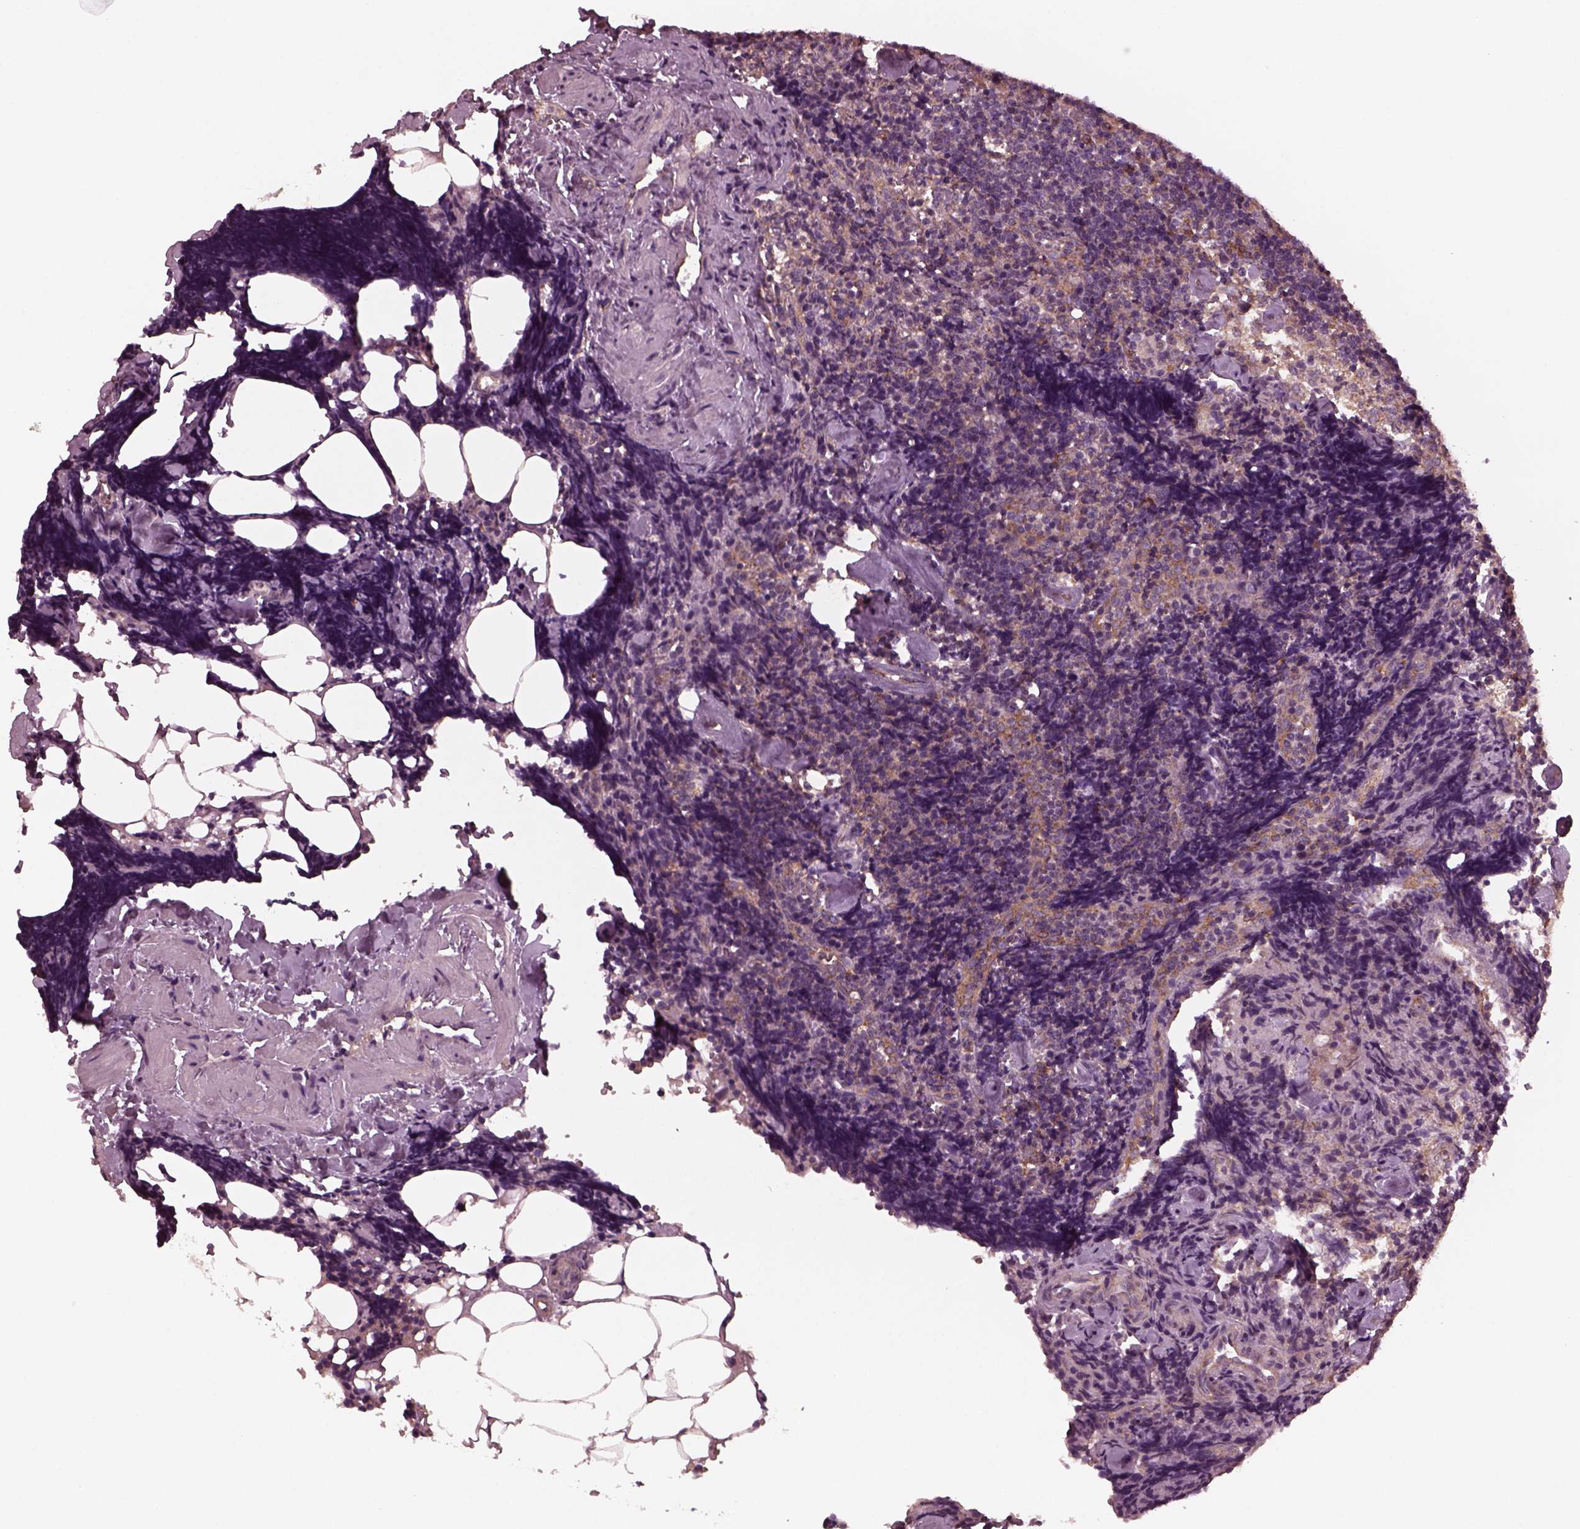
{"staining": {"intensity": "moderate", "quantity": "<25%", "location": "cytoplasmic/membranous"}, "tissue": "lymph node", "cell_type": "Non-germinal center cells", "image_type": "normal", "snomed": [{"axis": "morphology", "description": "Normal tissue, NOS"}, {"axis": "topography", "description": "Lymph node"}], "caption": "A brown stain highlights moderate cytoplasmic/membranous expression of a protein in non-germinal center cells of benign human lymph node. (DAB (3,3'-diaminobenzidine) IHC, brown staining for protein, blue staining for nuclei).", "gene": "TUBG1", "patient": {"sex": "female", "age": 50}}